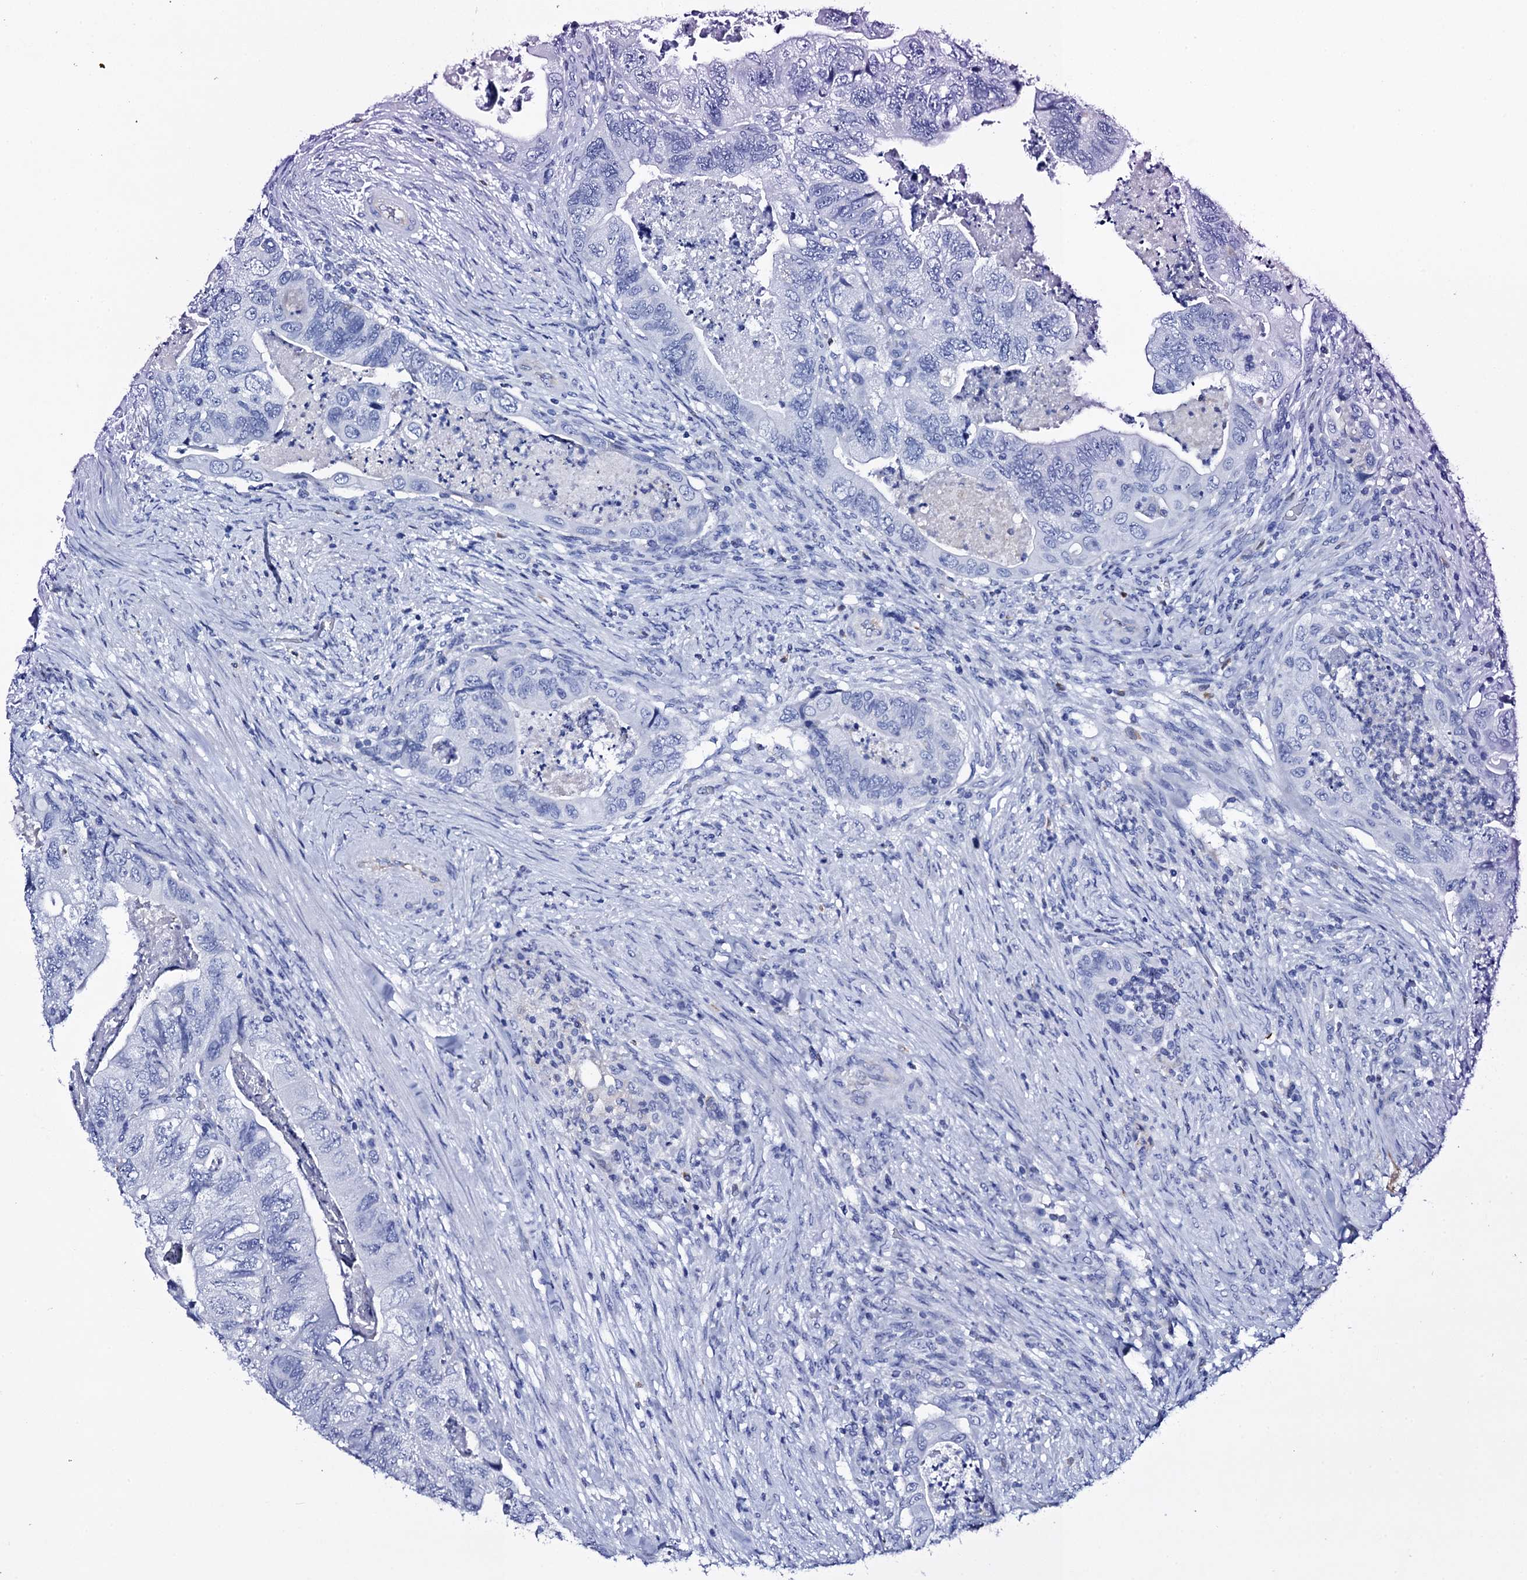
{"staining": {"intensity": "negative", "quantity": "none", "location": "none"}, "tissue": "colorectal cancer", "cell_type": "Tumor cells", "image_type": "cancer", "snomed": [{"axis": "morphology", "description": "Adenocarcinoma, NOS"}, {"axis": "topography", "description": "Rectum"}], "caption": "A photomicrograph of colorectal cancer (adenocarcinoma) stained for a protein demonstrates no brown staining in tumor cells.", "gene": "ITPRID2", "patient": {"sex": "male", "age": 63}}